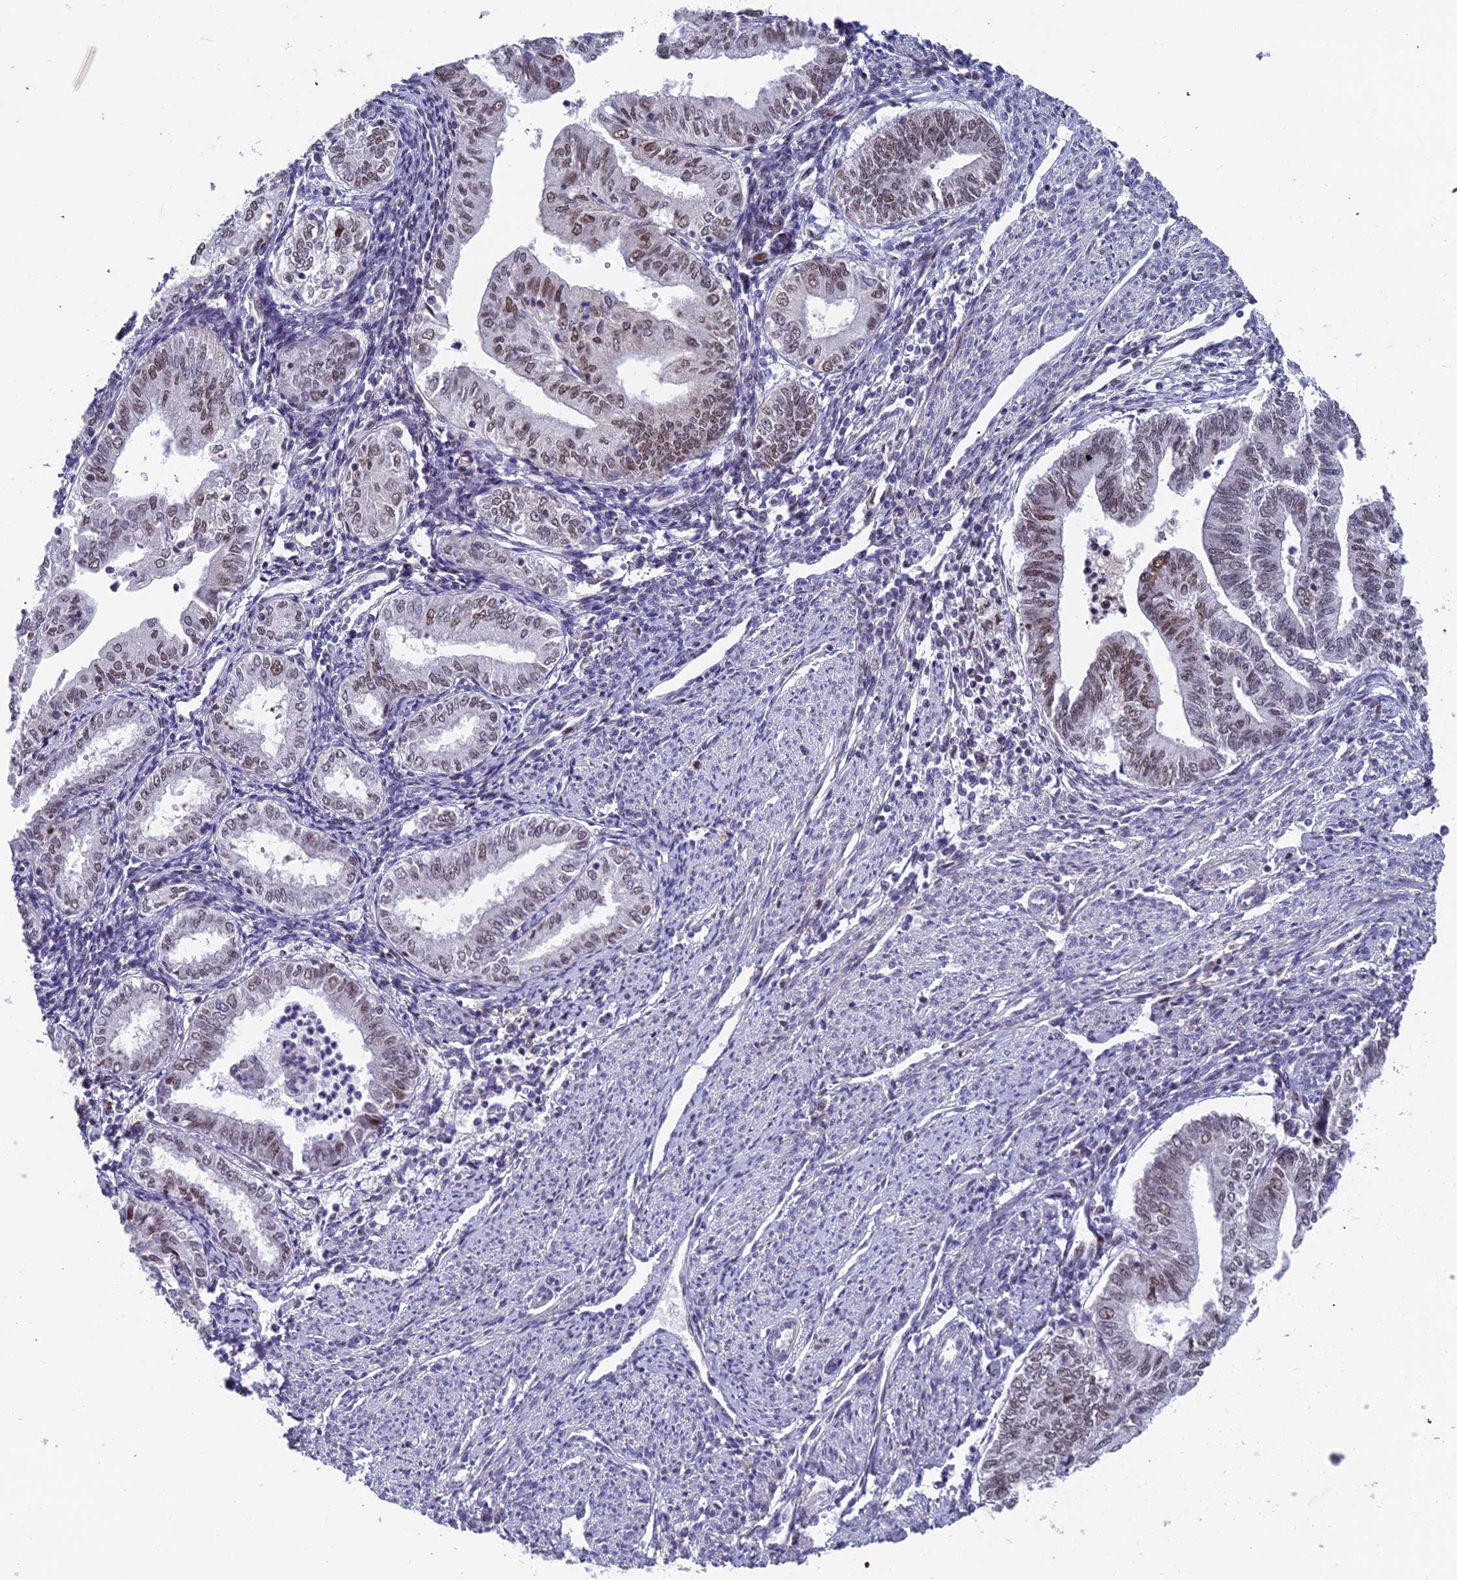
{"staining": {"intensity": "moderate", "quantity": ">75%", "location": "nuclear"}, "tissue": "endometrial cancer", "cell_type": "Tumor cells", "image_type": "cancer", "snomed": [{"axis": "morphology", "description": "Adenocarcinoma, NOS"}, {"axis": "topography", "description": "Endometrium"}], "caption": "IHC (DAB) staining of endometrial adenocarcinoma demonstrates moderate nuclear protein staining in about >75% of tumor cells.", "gene": "XKR9", "patient": {"sex": "female", "age": 66}}